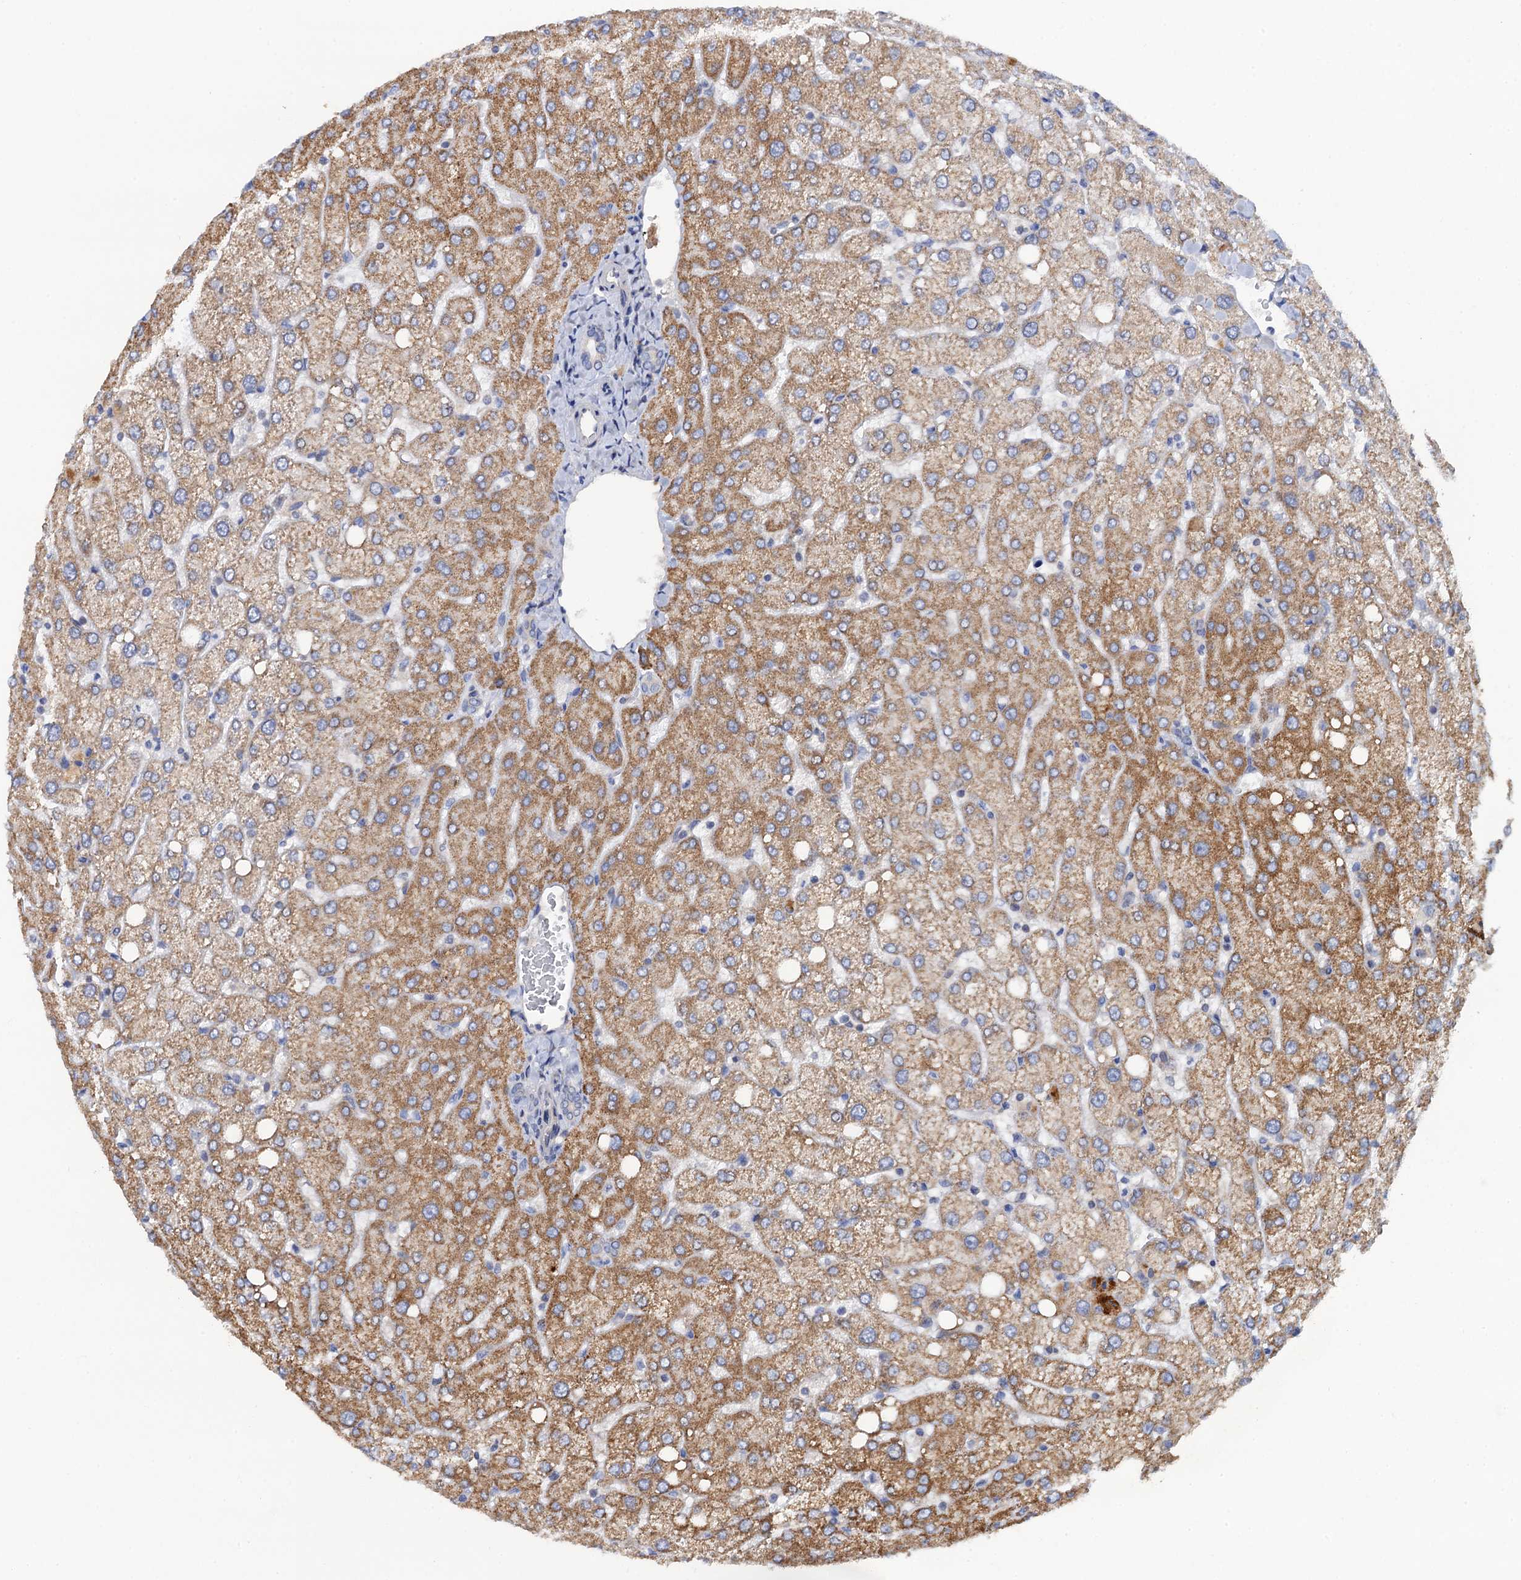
{"staining": {"intensity": "negative", "quantity": "none", "location": "none"}, "tissue": "liver", "cell_type": "Cholangiocytes", "image_type": "normal", "snomed": [{"axis": "morphology", "description": "Normal tissue, NOS"}, {"axis": "topography", "description": "Liver"}], "caption": "There is no significant expression in cholangiocytes of liver. (DAB (3,3'-diaminobenzidine) immunohistochemistry (IHC) with hematoxylin counter stain).", "gene": "MRPL48", "patient": {"sex": "female", "age": 54}}